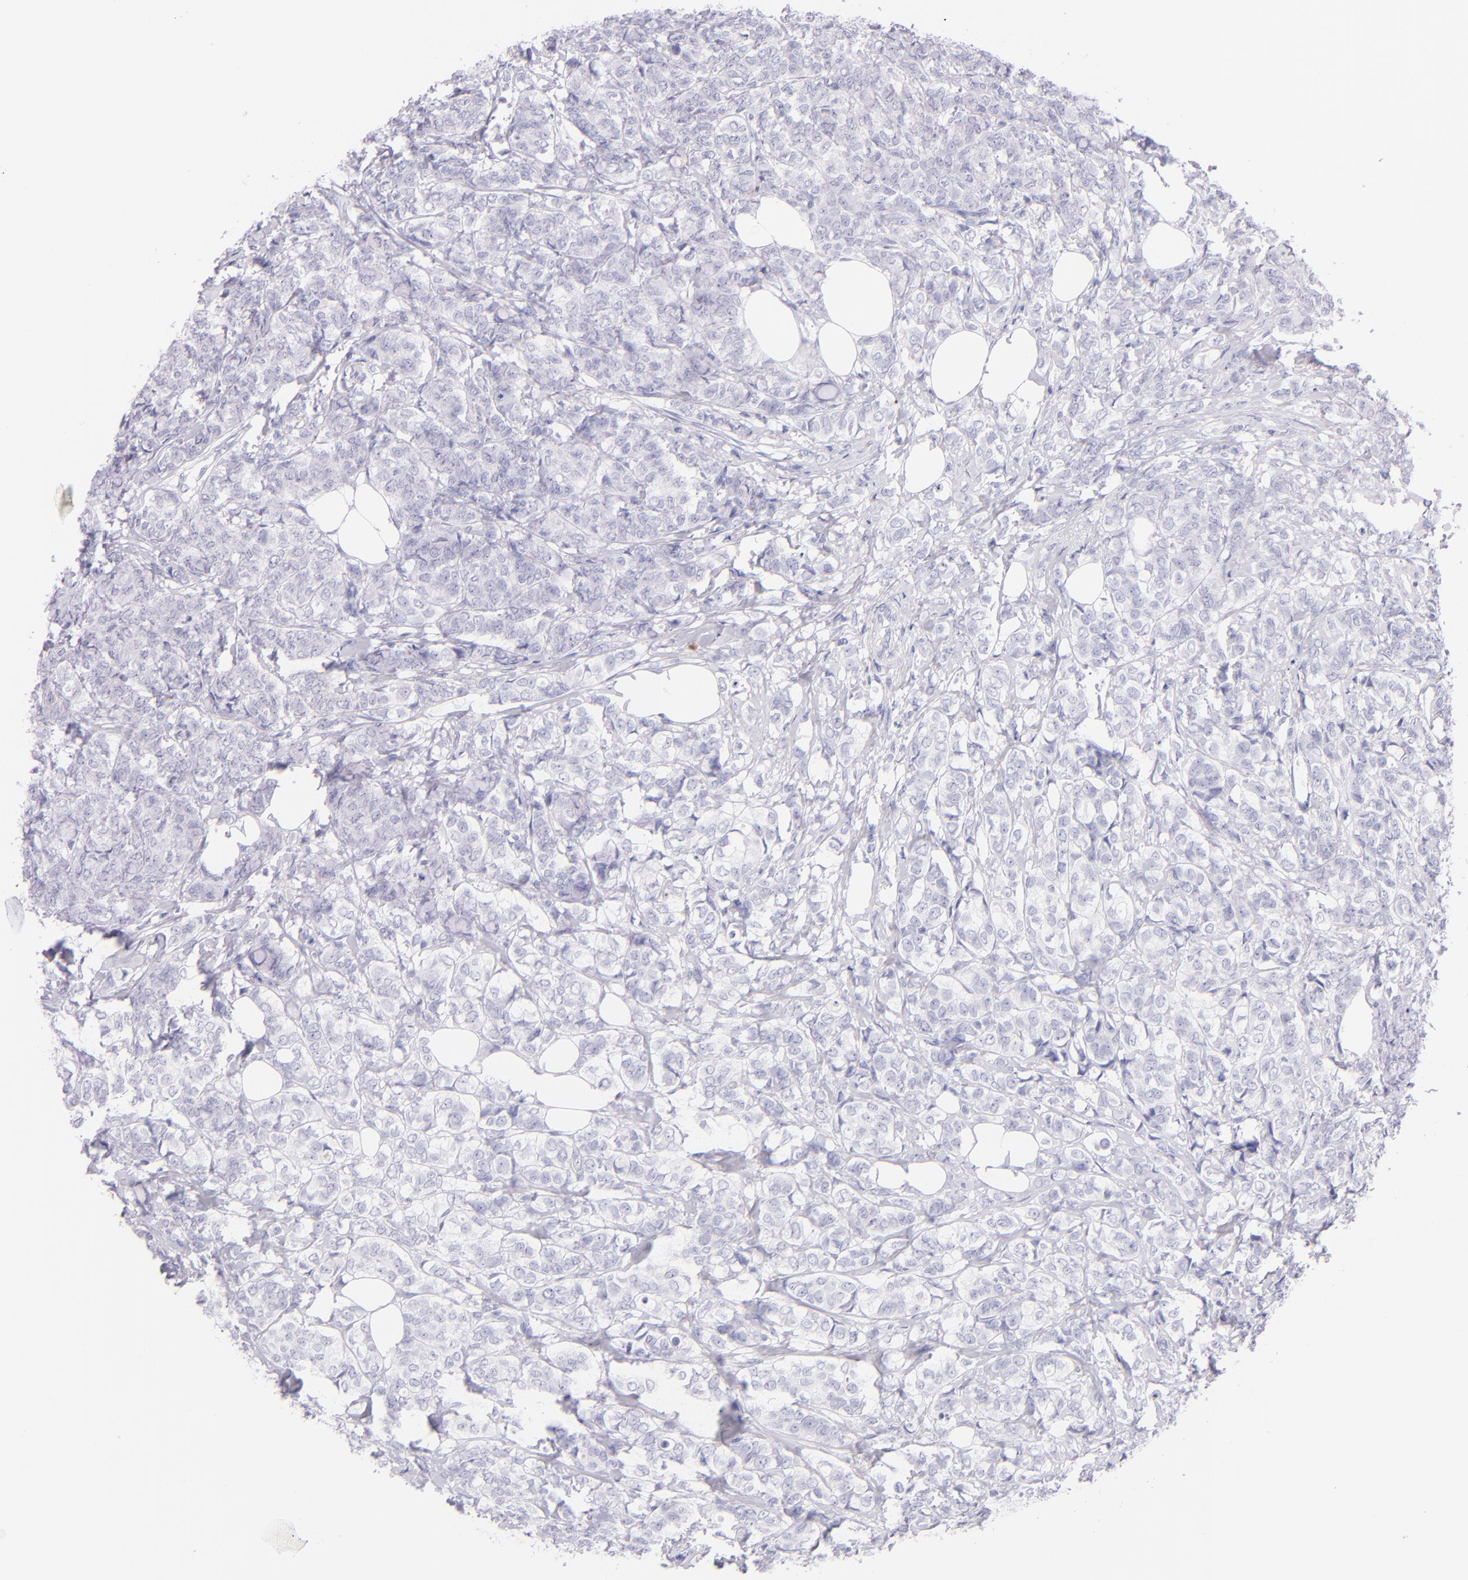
{"staining": {"intensity": "negative", "quantity": "none", "location": "none"}, "tissue": "breast cancer", "cell_type": "Tumor cells", "image_type": "cancer", "snomed": [{"axis": "morphology", "description": "Lobular carcinoma"}, {"axis": "topography", "description": "Breast"}], "caption": "High power microscopy histopathology image of an immunohistochemistry histopathology image of breast cancer, revealing no significant staining in tumor cells.", "gene": "SDC1", "patient": {"sex": "female", "age": 60}}